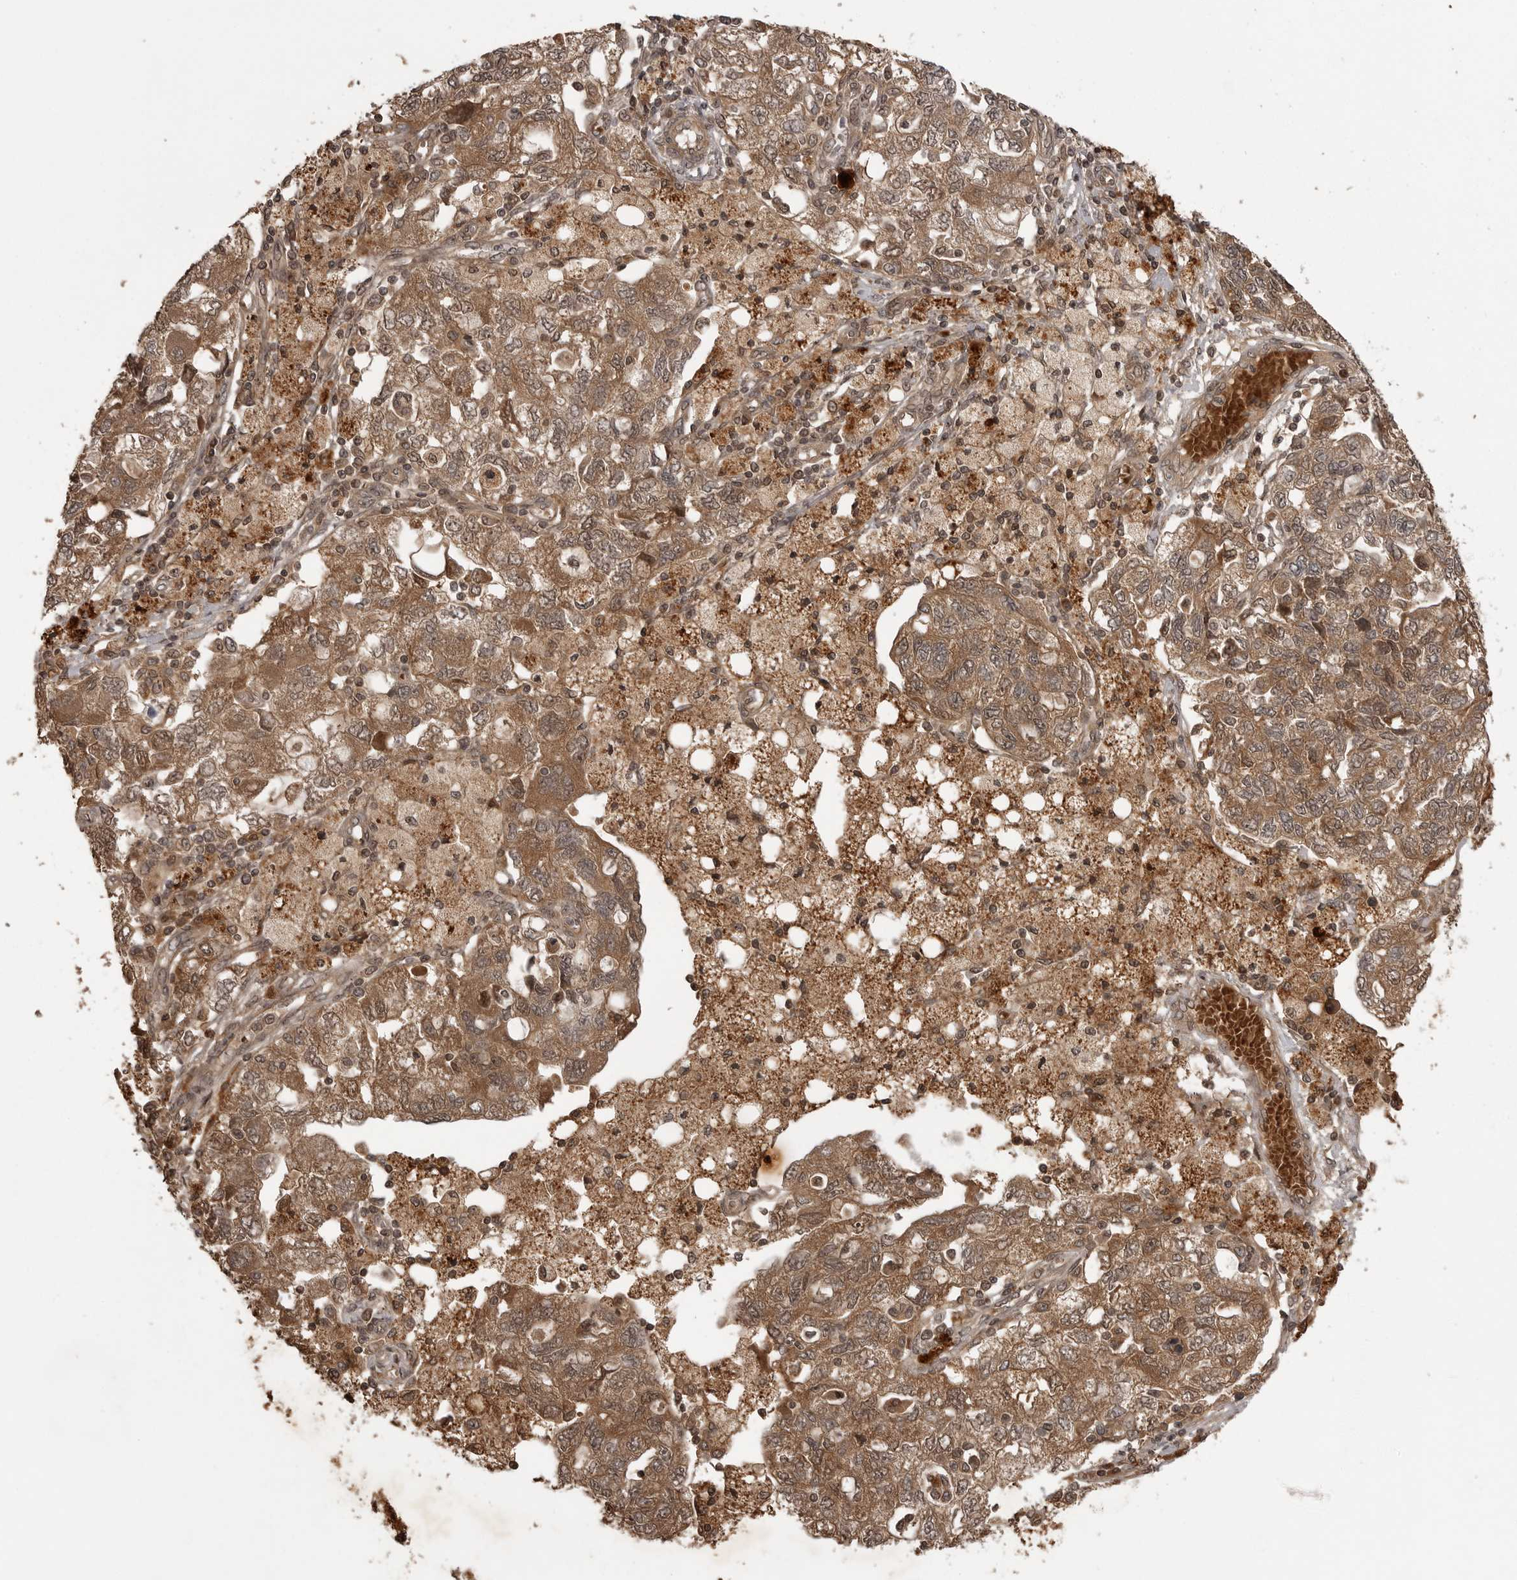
{"staining": {"intensity": "moderate", "quantity": ">75%", "location": "cytoplasmic/membranous,nuclear"}, "tissue": "ovarian cancer", "cell_type": "Tumor cells", "image_type": "cancer", "snomed": [{"axis": "morphology", "description": "Carcinoma, NOS"}, {"axis": "morphology", "description": "Cystadenocarcinoma, serous, NOS"}, {"axis": "topography", "description": "Ovary"}], "caption": "Ovarian cancer tissue demonstrates moderate cytoplasmic/membranous and nuclear staining in about >75% of tumor cells Nuclei are stained in blue.", "gene": "AKAP7", "patient": {"sex": "female", "age": 69}}